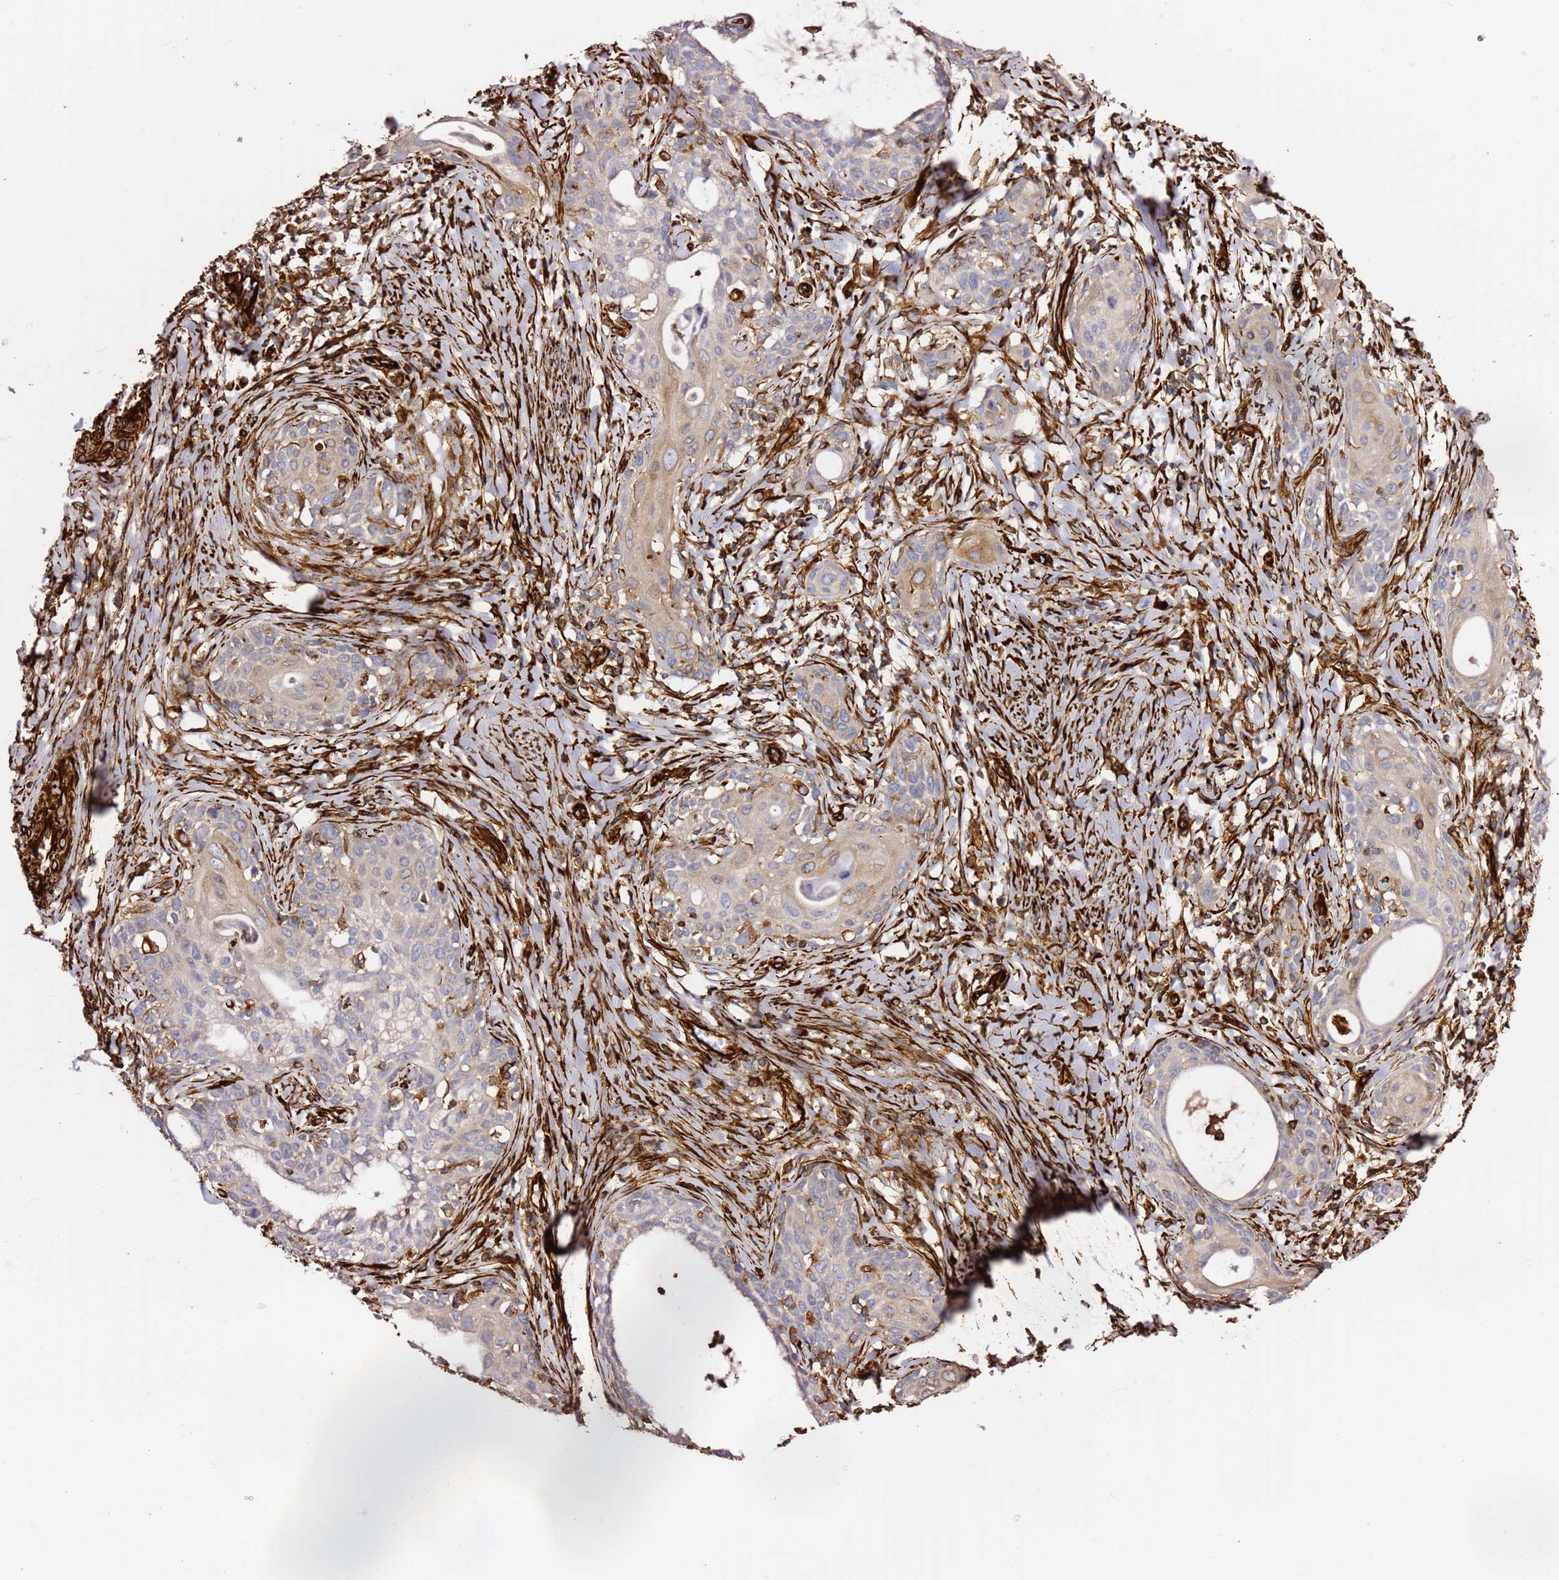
{"staining": {"intensity": "weak", "quantity": "<25%", "location": "cytoplasmic/membranous"}, "tissue": "cervical cancer", "cell_type": "Tumor cells", "image_type": "cancer", "snomed": [{"axis": "morphology", "description": "Squamous cell carcinoma, NOS"}, {"axis": "topography", "description": "Cervix"}], "caption": "Immunohistochemistry (IHC) photomicrograph of neoplastic tissue: human cervical cancer (squamous cell carcinoma) stained with DAB shows no significant protein staining in tumor cells.", "gene": "MRGPRE", "patient": {"sex": "female", "age": 52}}